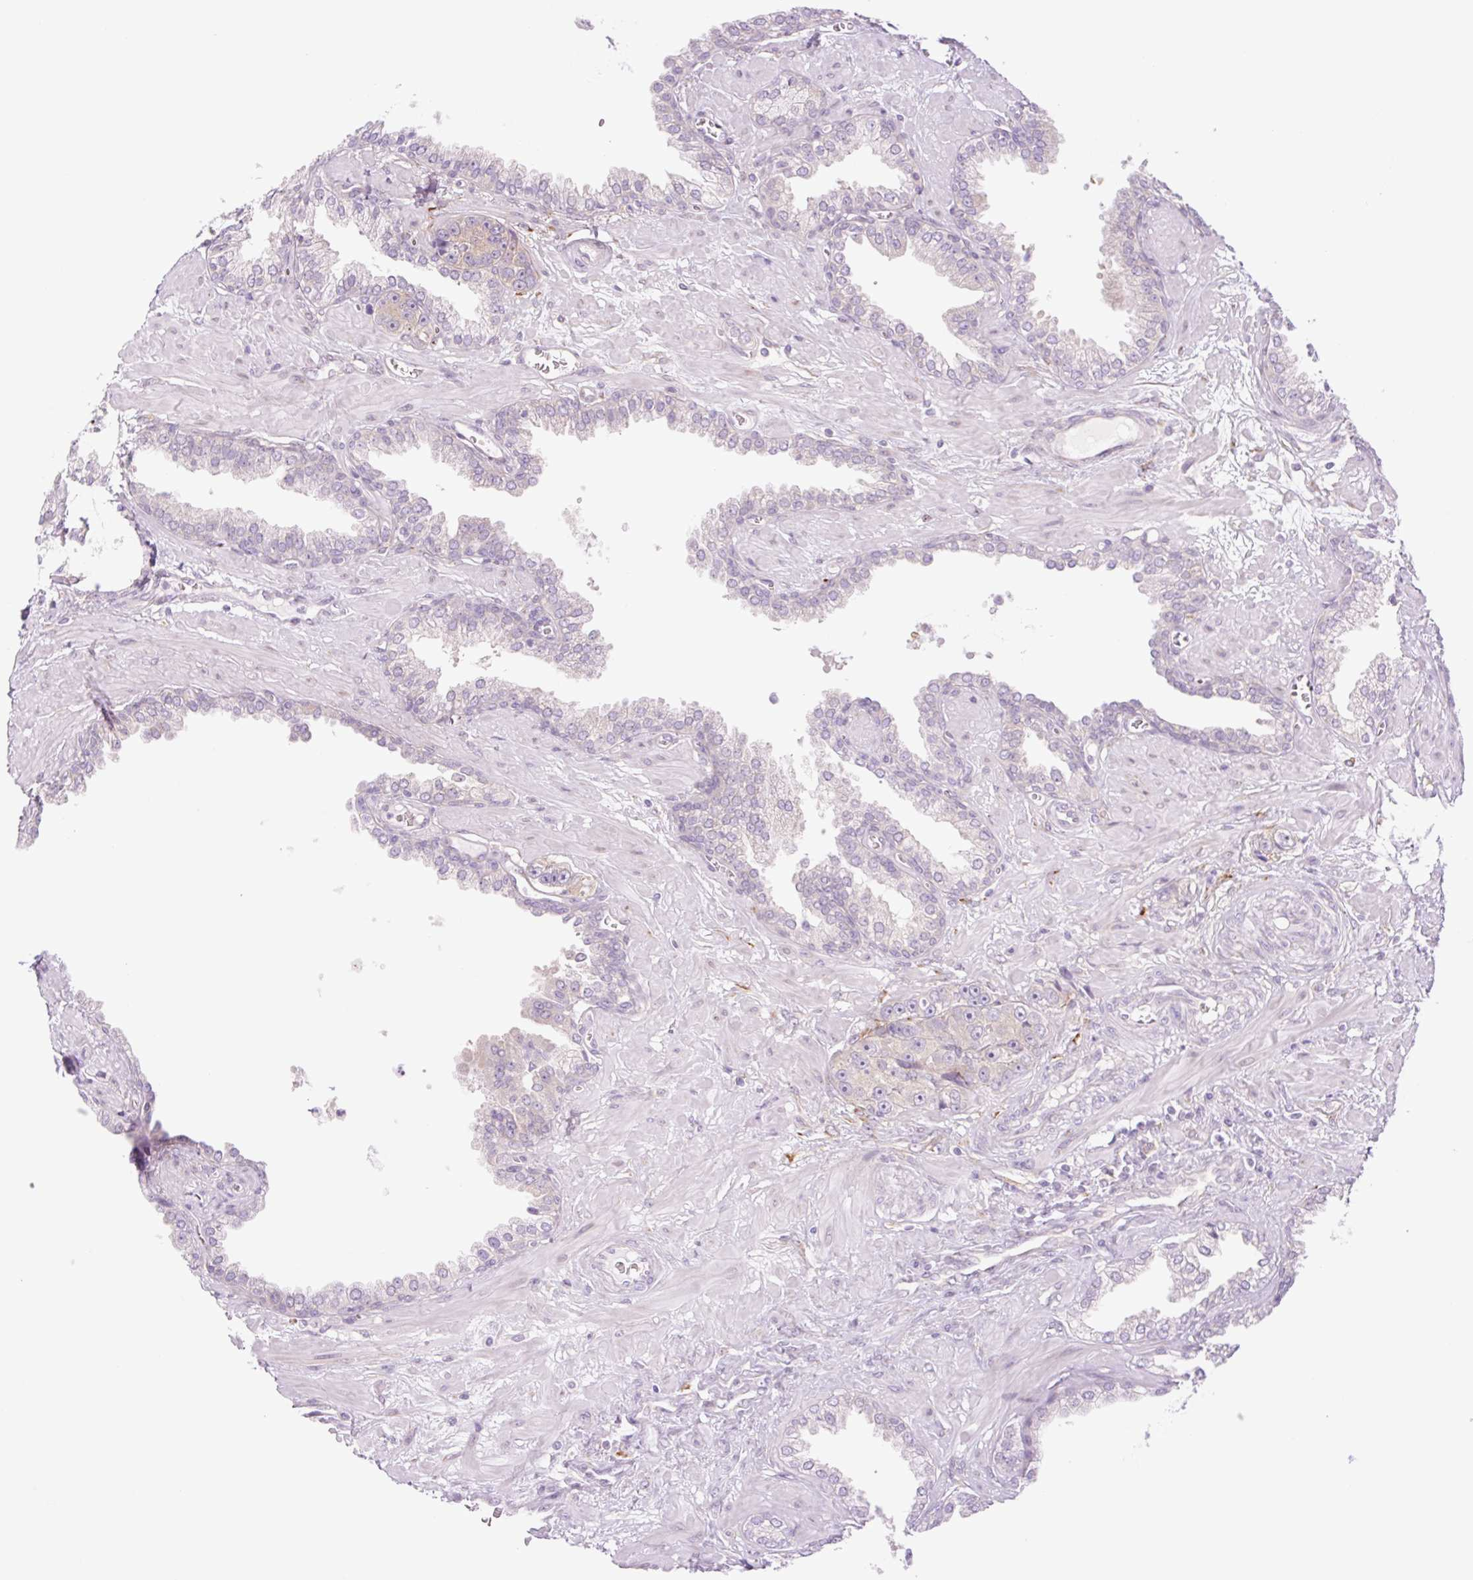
{"staining": {"intensity": "weak", "quantity": "<25%", "location": "cytoplasmic/membranous"}, "tissue": "prostate cancer", "cell_type": "Tumor cells", "image_type": "cancer", "snomed": [{"axis": "morphology", "description": "Adenocarcinoma, High grade"}, {"axis": "topography", "description": "Prostate"}], "caption": "This is an IHC photomicrograph of human prostate cancer. There is no expression in tumor cells.", "gene": "COL5A1", "patient": {"sex": "male", "age": 71}}